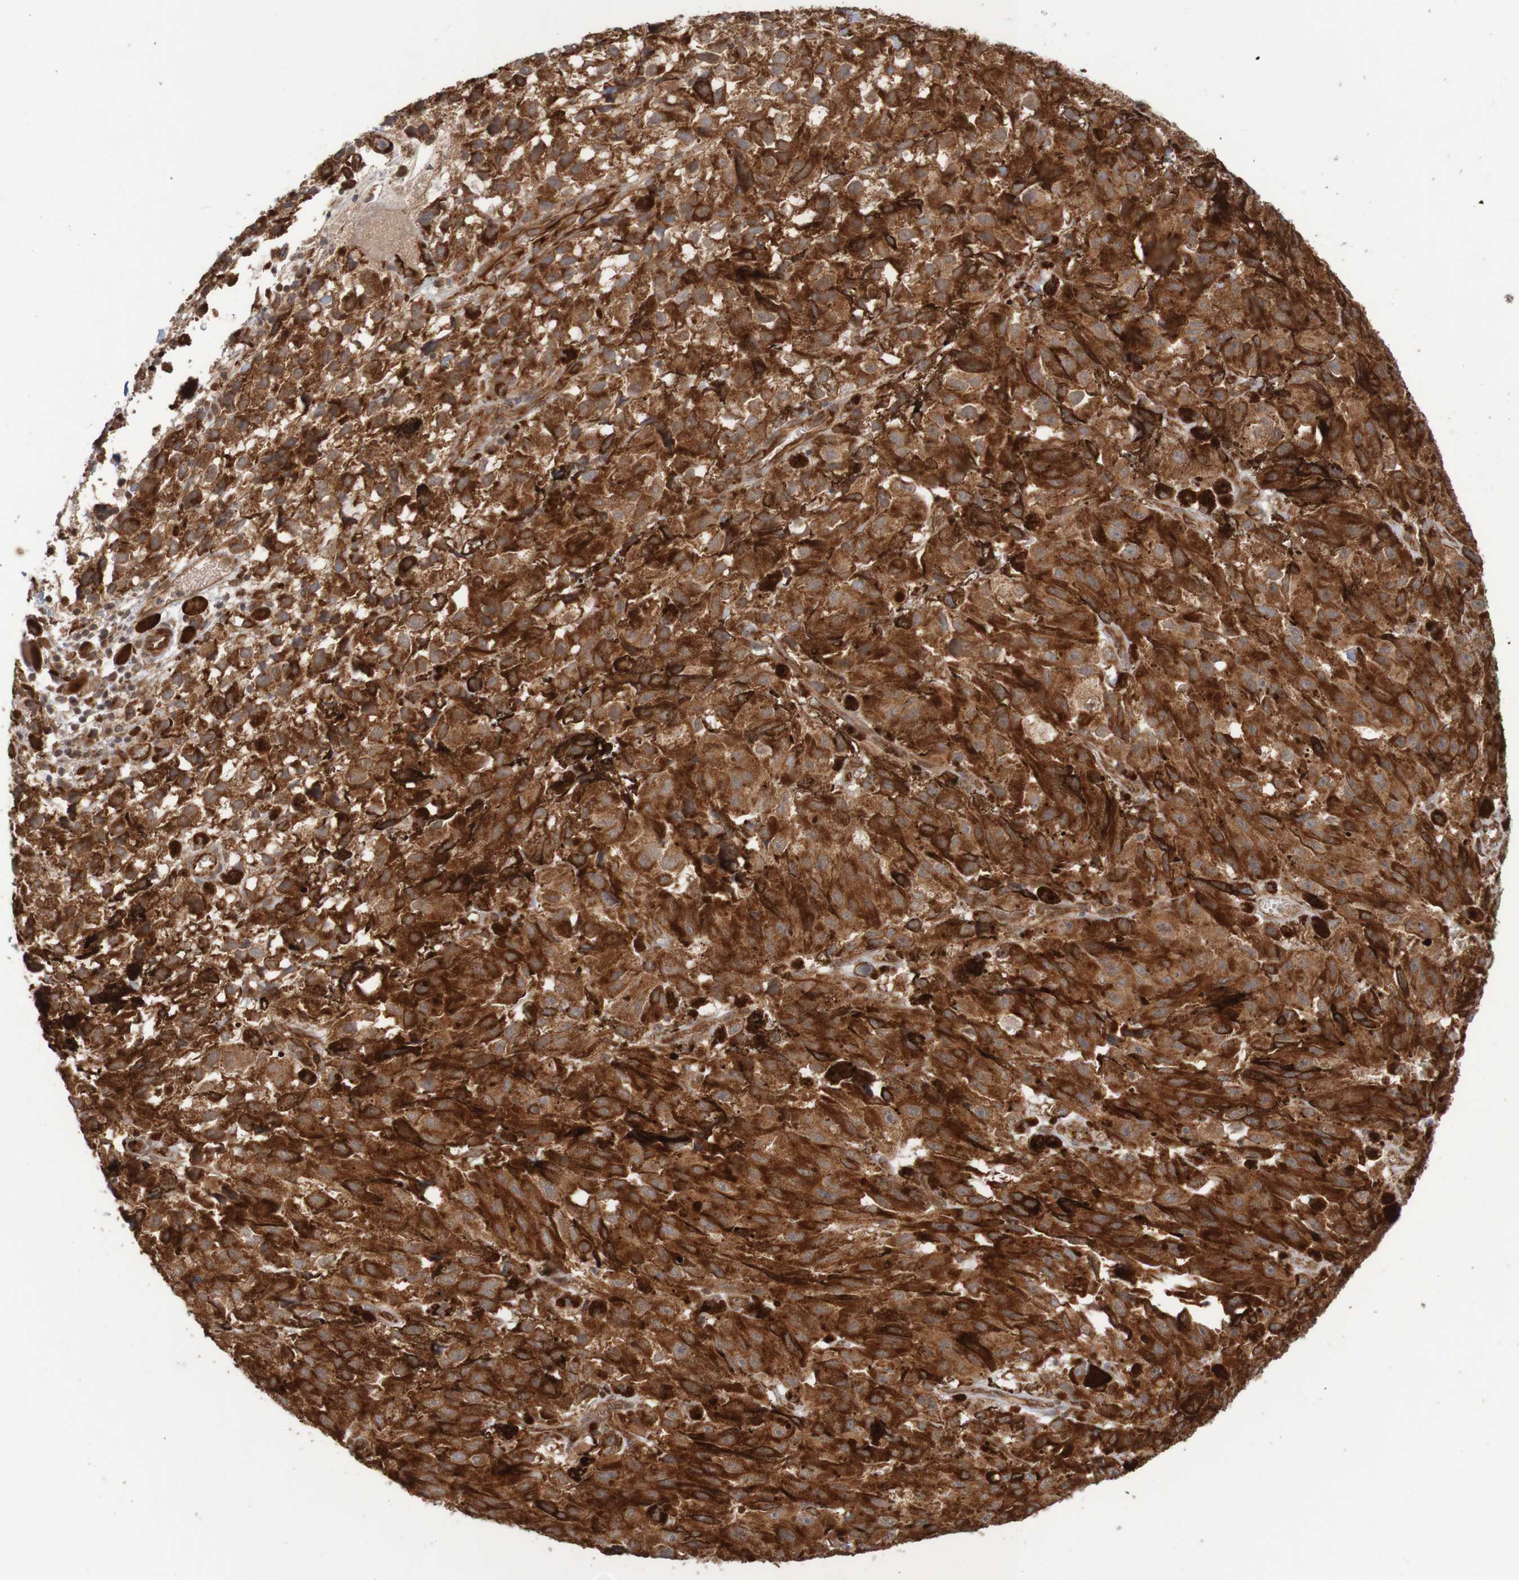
{"staining": {"intensity": "strong", "quantity": ">75%", "location": "cytoplasmic/membranous"}, "tissue": "melanoma", "cell_type": "Tumor cells", "image_type": "cancer", "snomed": [{"axis": "morphology", "description": "Malignant melanoma, NOS"}, {"axis": "topography", "description": "Skin"}], "caption": "An image of malignant melanoma stained for a protein demonstrates strong cytoplasmic/membranous brown staining in tumor cells.", "gene": "MRPL52", "patient": {"sex": "female", "age": 104}}